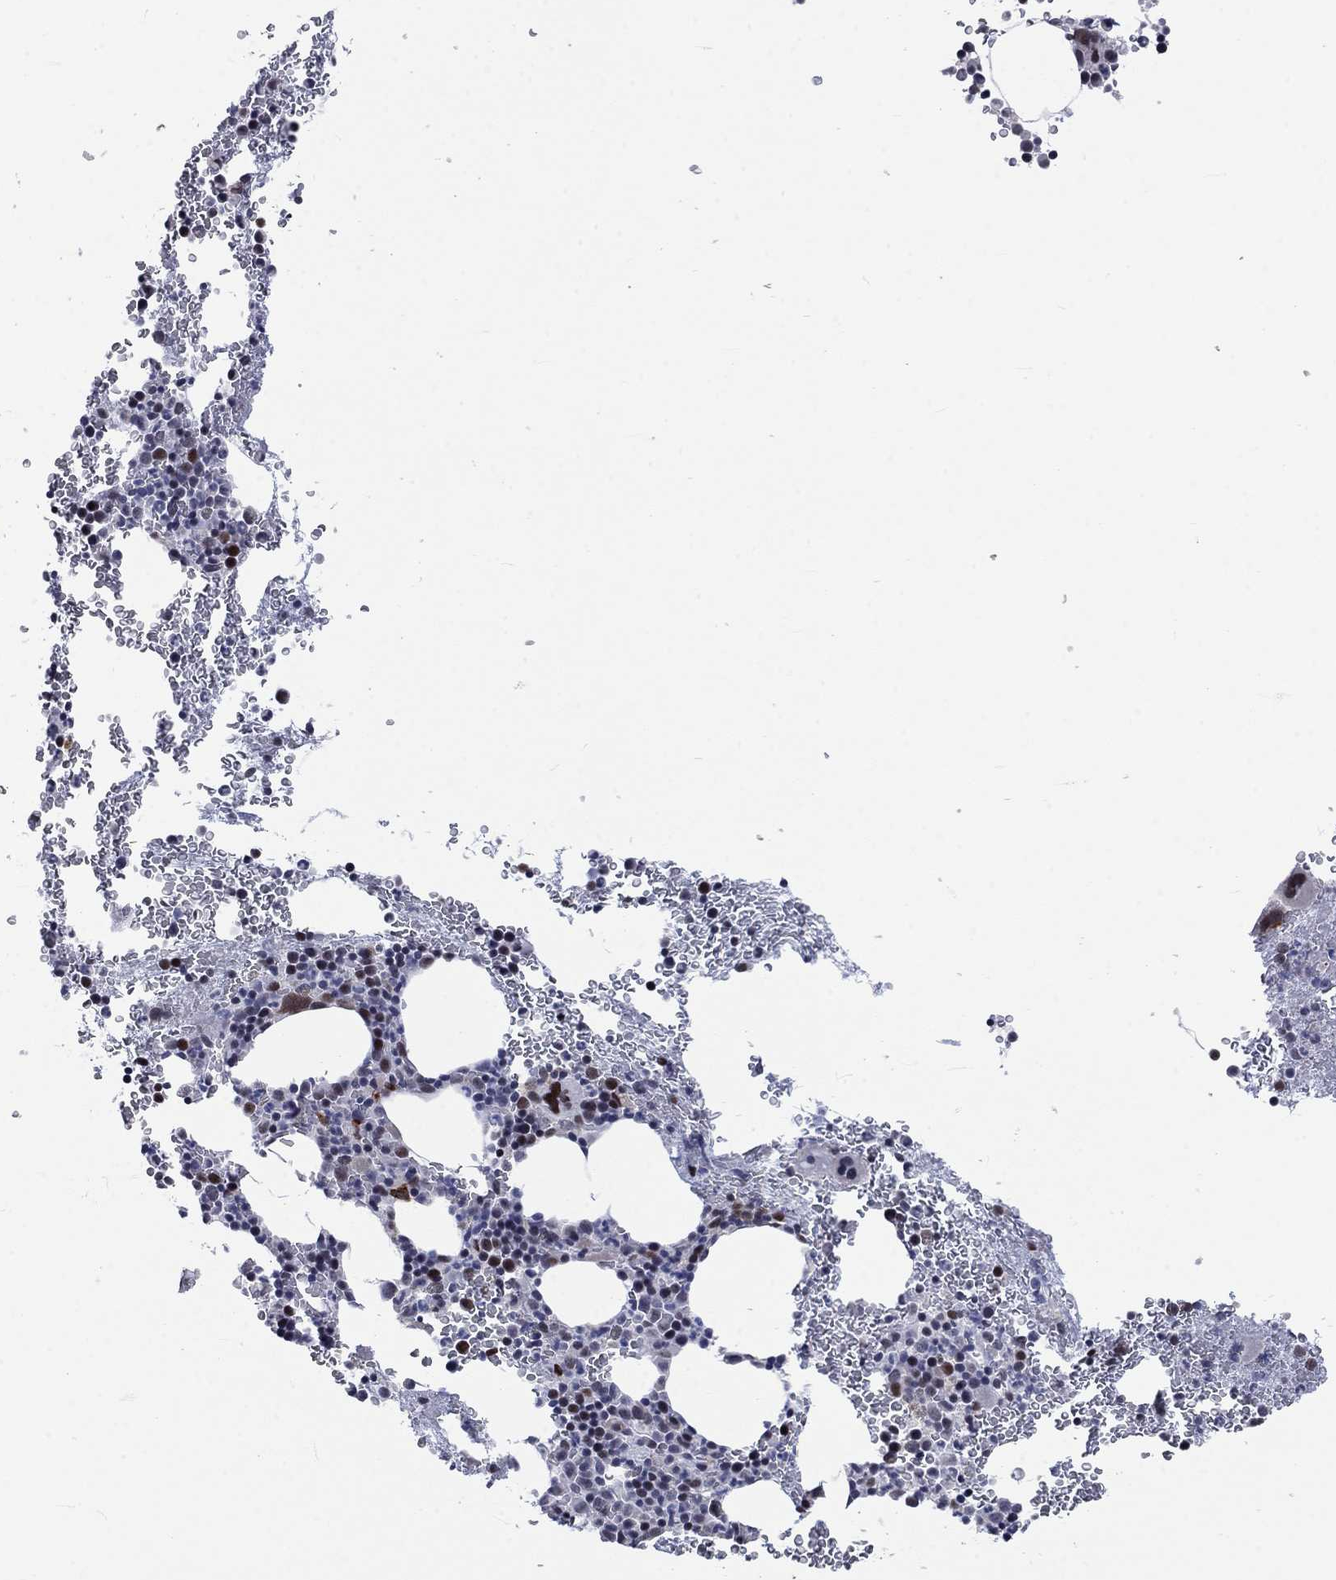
{"staining": {"intensity": "moderate", "quantity": "<25%", "location": "nuclear"}, "tissue": "bone marrow", "cell_type": "Hematopoietic cells", "image_type": "normal", "snomed": [{"axis": "morphology", "description": "Normal tissue, NOS"}, {"axis": "topography", "description": "Bone marrow"}], "caption": "This image demonstrates immunohistochemistry staining of benign bone marrow, with low moderate nuclear positivity in approximately <25% of hematopoietic cells.", "gene": "HCFC1", "patient": {"sex": "male", "age": 50}}